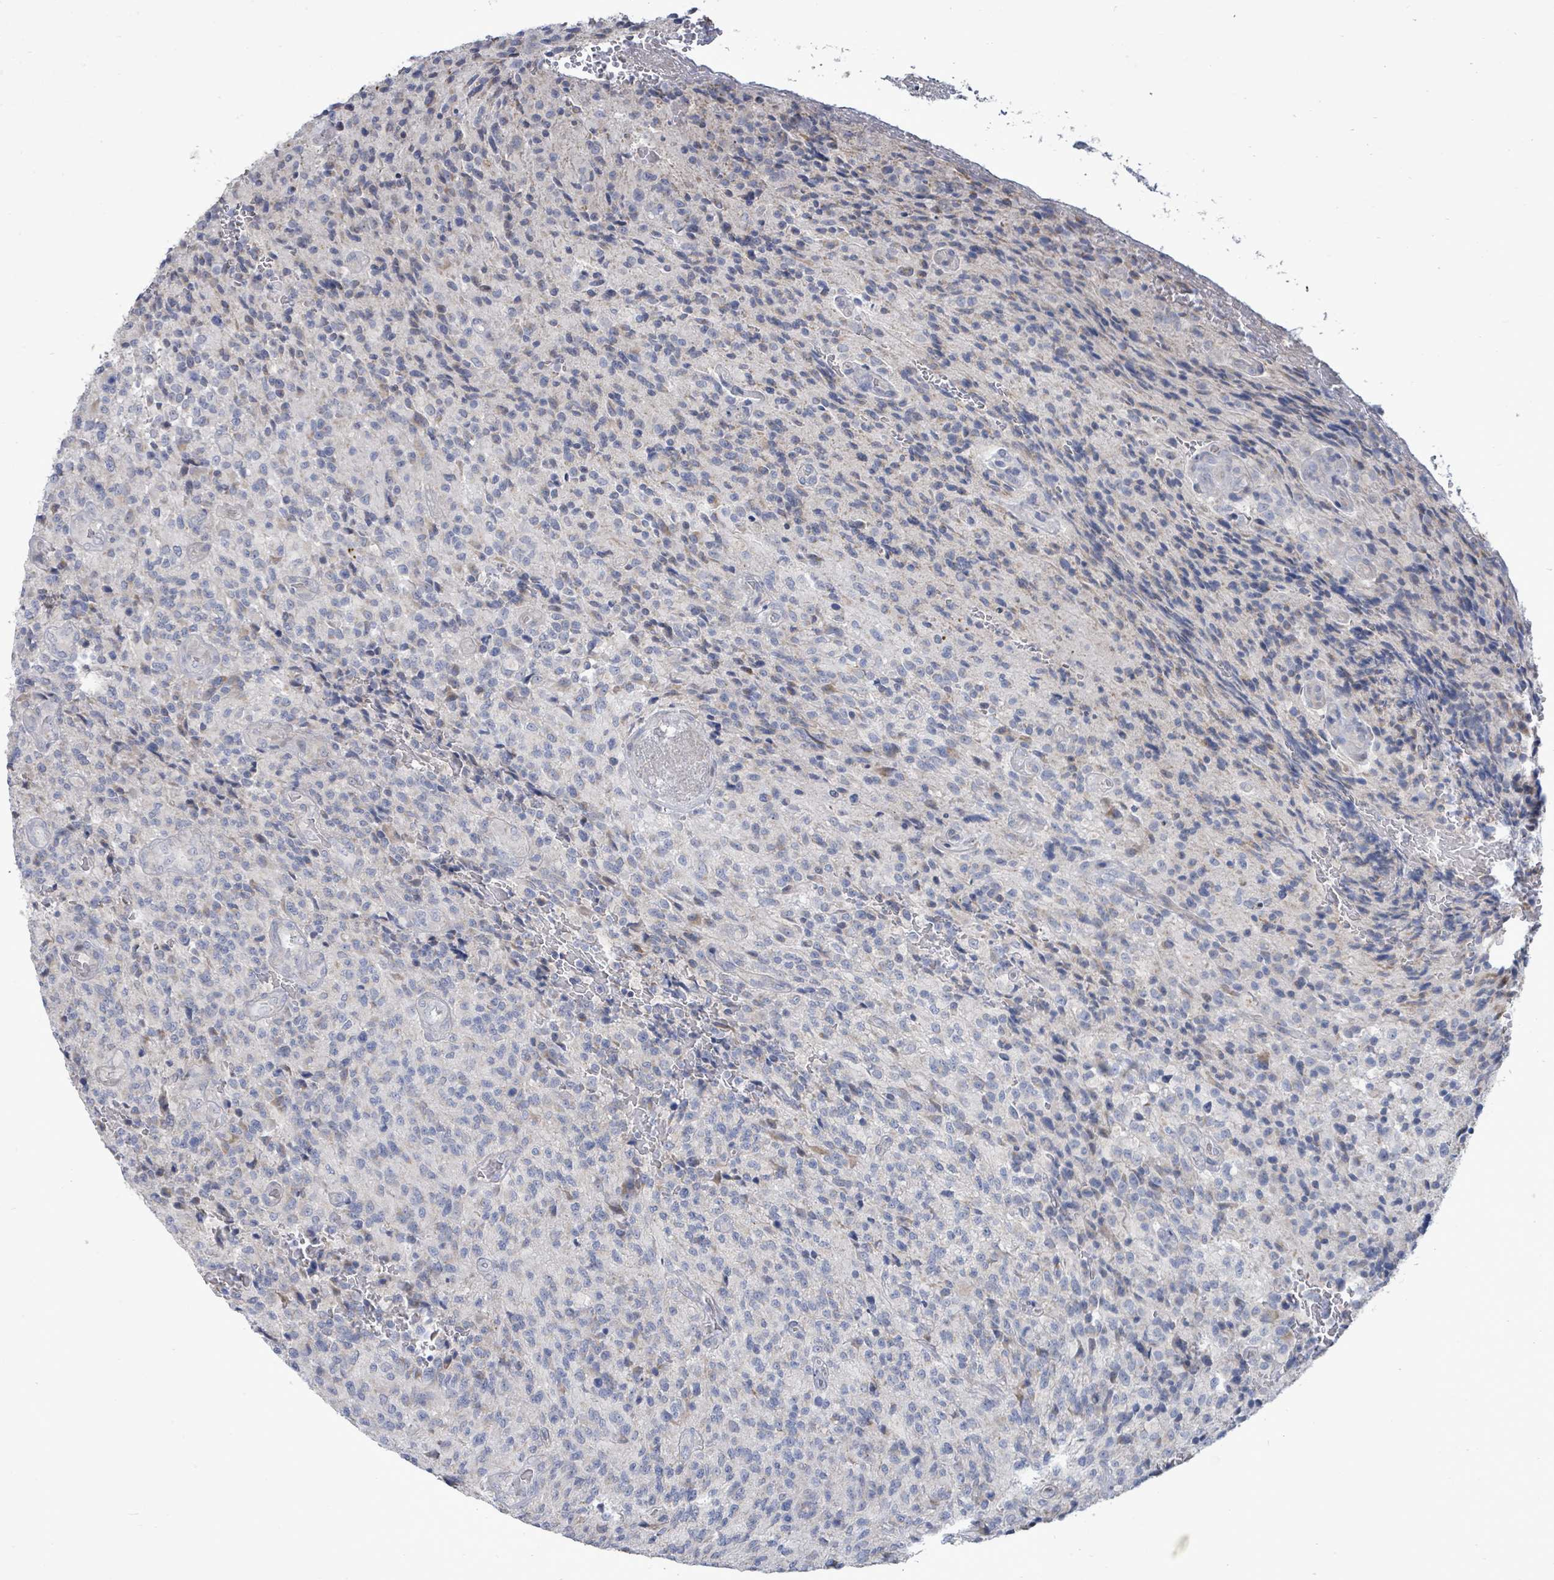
{"staining": {"intensity": "weak", "quantity": "<25%", "location": "cytoplasmic/membranous"}, "tissue": "glioma", "cell_type": "Tumor cells", "image_type": "cancer", "snomed": [{"axis": "morphology", "description": "Normal tissue, NOS"}, {"axis": "morphology", "description": "Glioma, malignant, High grade"}, {"axis": "topography", "description": "Cerebral cortex"}], "caption": "Tumor cells show no significant protein positivity in glioma. (IHC, brightfield microscopy, high magnification).", "gene": "ZFPM1", "patient": {"sex": "male", "age": 56}}